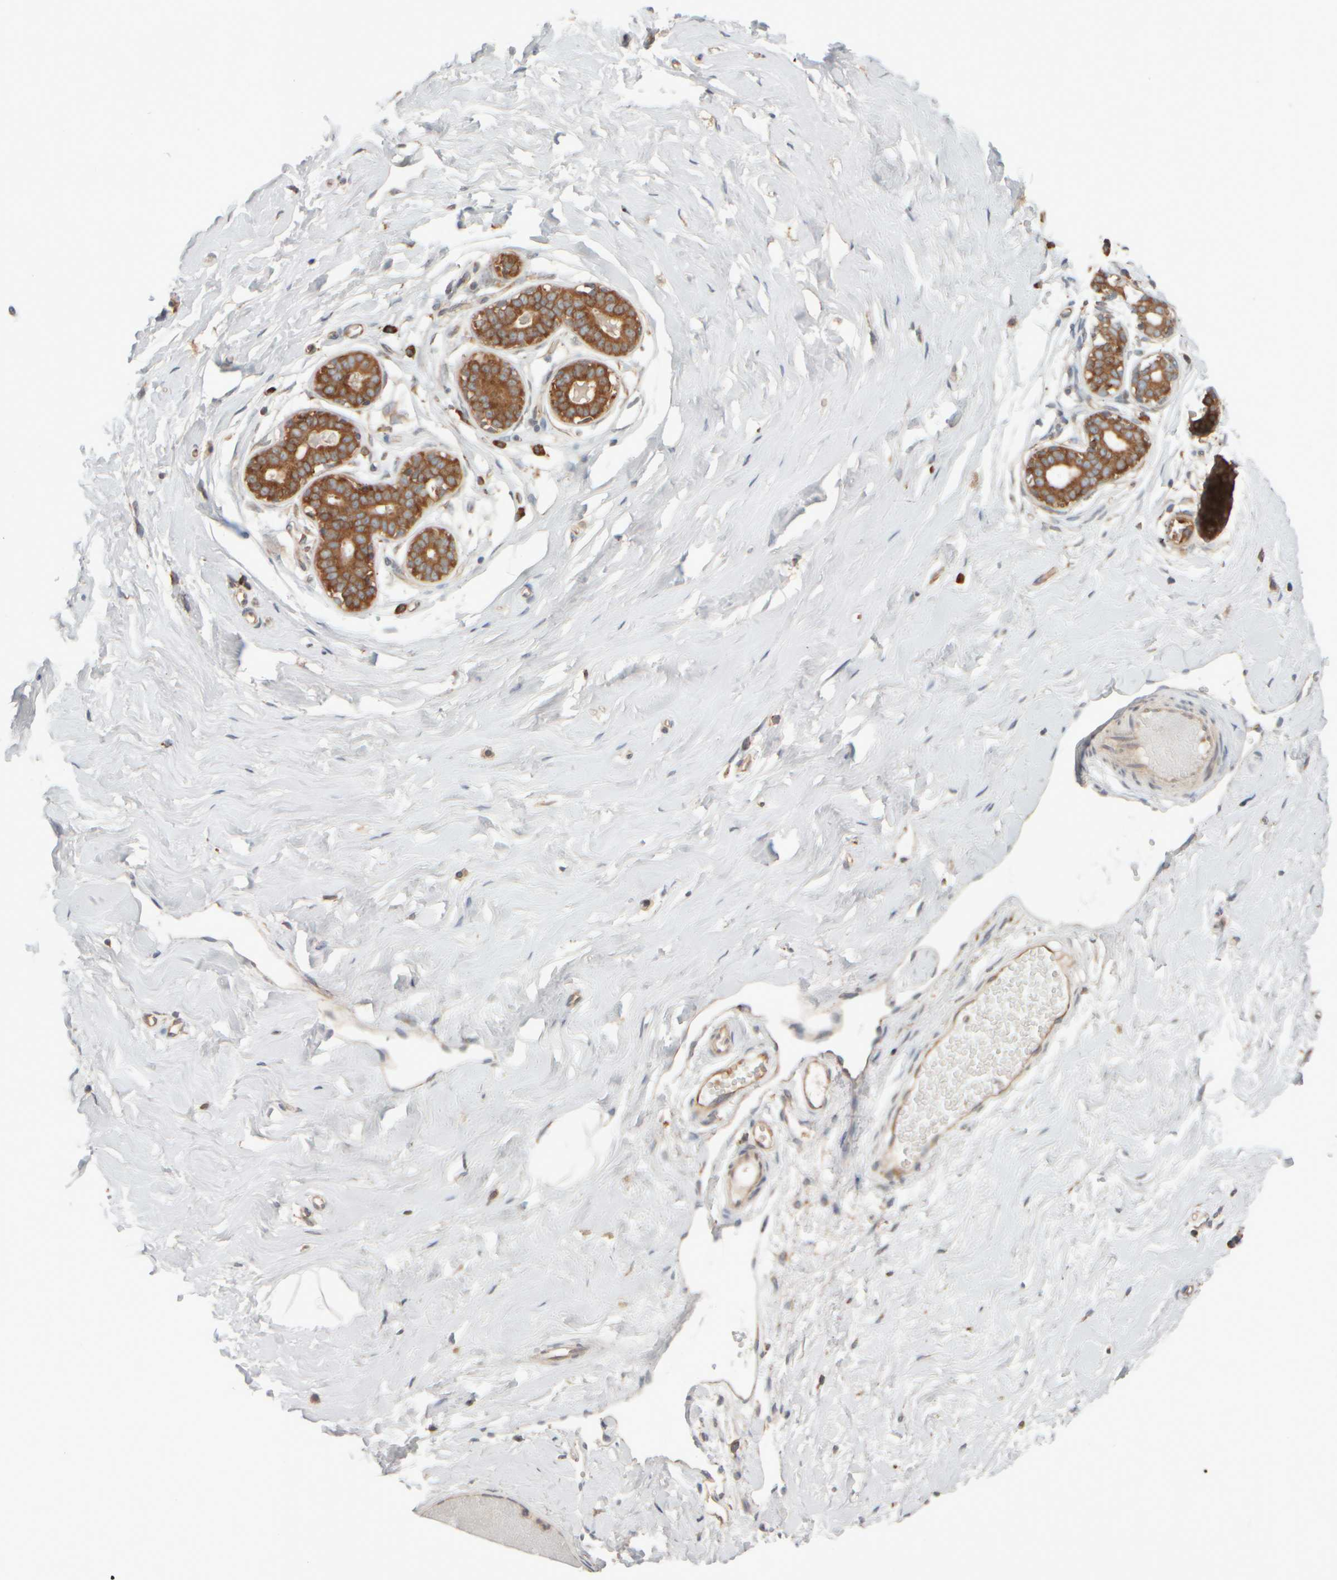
{"staining": {"intensity": "negative", "quantity": "none", "location": "none"}, "tissue": "breast", "cell_type": "Adipocytes", "image_type": "normal", "snomed": [{"axis": "morphology", "description": "Normal tissue, NOS"}, {"axis": "topography", "description": "Breast"}], "caption": "Protein analysis of unremarkable breast reveals no significant staining in adipocytes. (Immunohistochemistry (ihc), brightfield microscopy, high magnification).", "gene": "EIF2B3", "patient": {"sex": "female", "age": 23}}